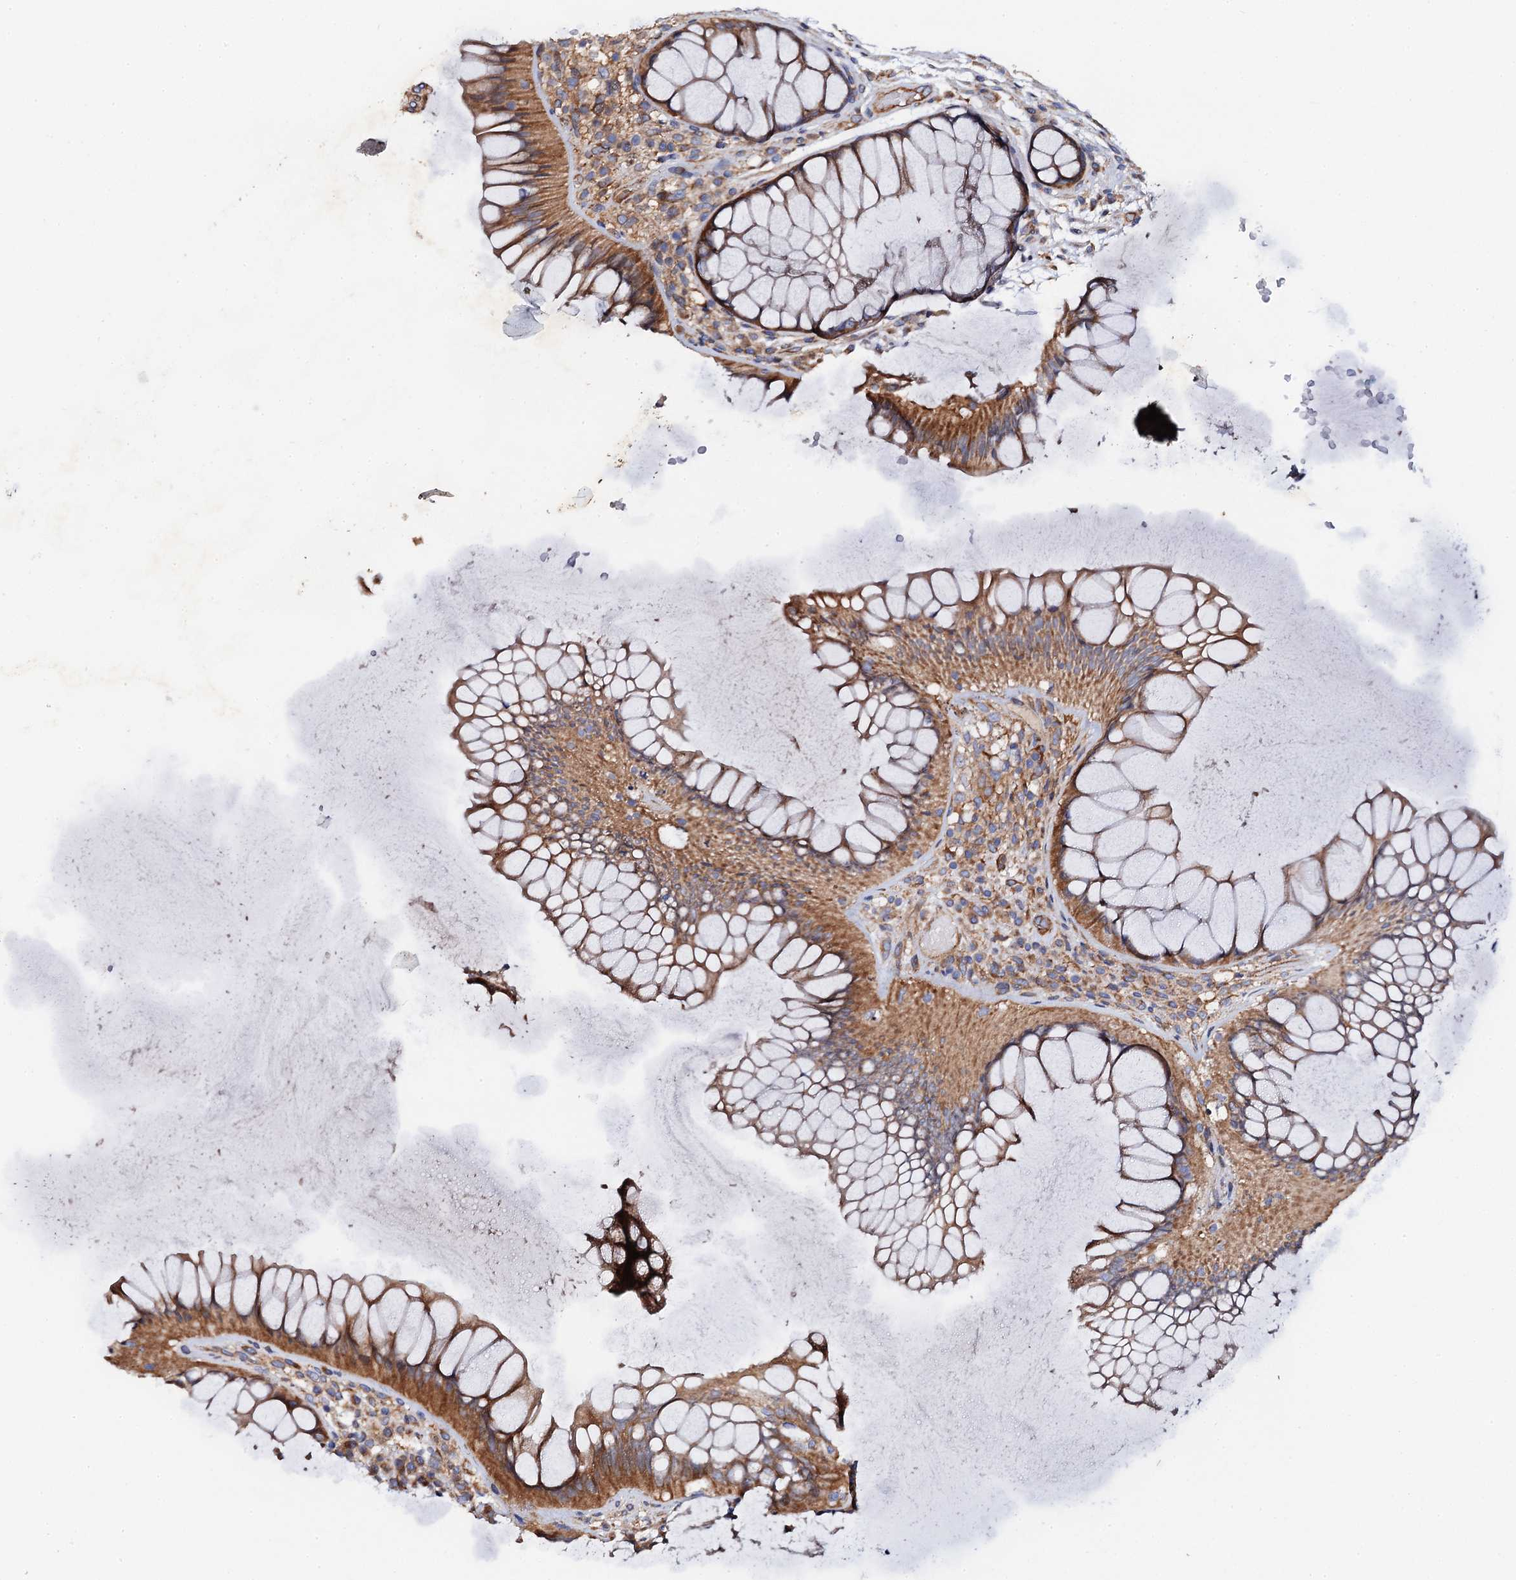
{"staining": {"intensity": "moderate", "quantity": ">75%", "location": "cytoplasmic/membranous"}, "tissue": "rectum", "cell_type": "Glandular cells", "image_type": "normal", "snomed": [{"axis": "morphology", "description": "Normal tissue, NOS"}, {"axis": "topography", "description": "Rectum"}], "caption": "There is medium levels of moderate cytoplasmic/membranous expression in glandular cells of benign rectum, as demonstrated by immunohistochemical staining (brown color).", "gene": "MRPL48", "patient": {"sex": "male", "age": 51}}